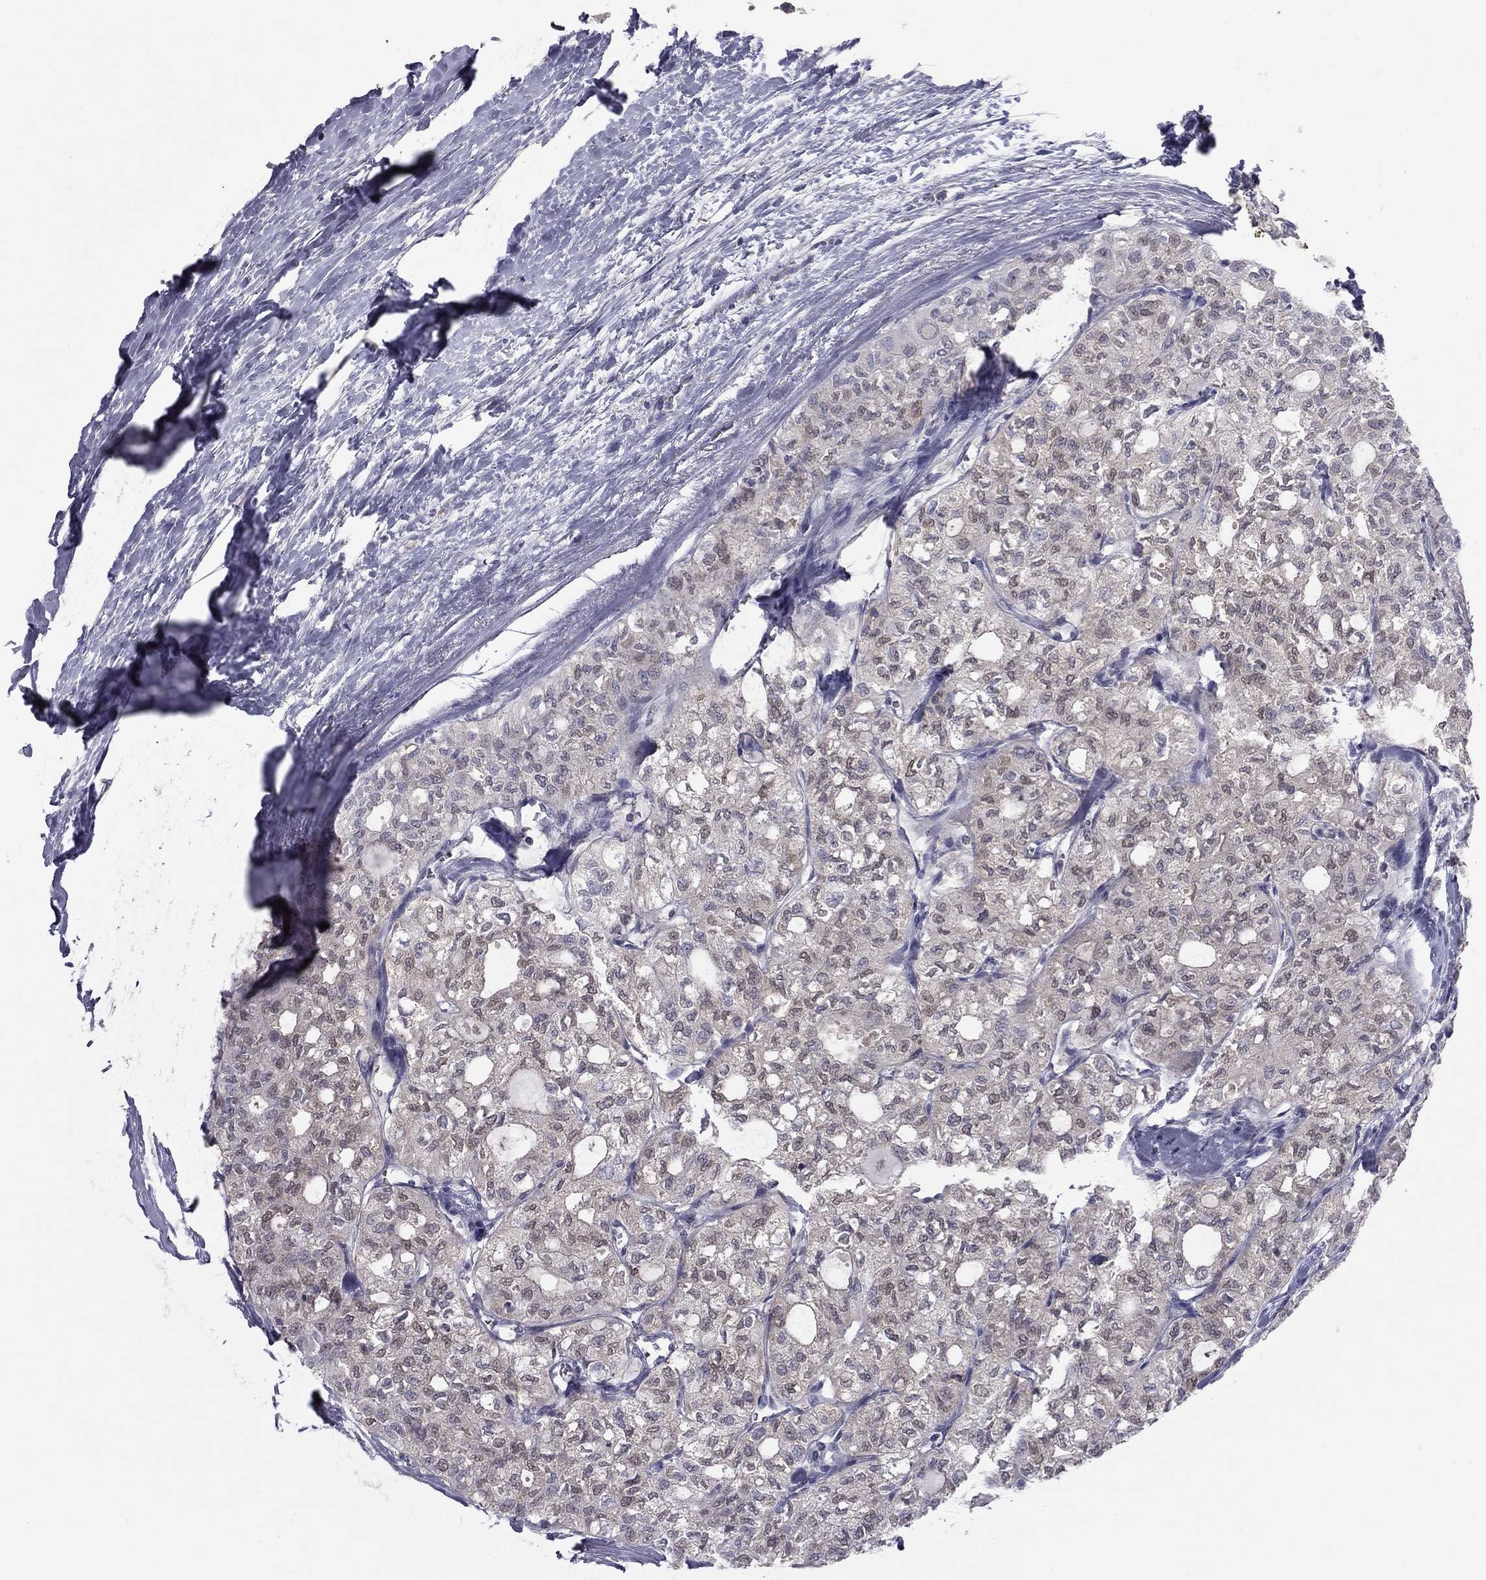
{"staining": {"intensity": "negative", "quantity": "none", "location": "none"}, "tissue": "thyroid cancer", "cell_type": "Tumor cells", "image_type": "cancer", "snomed": [{"axis": "morphology", "description": "Follicular adenoma carcinoma, NOS"}, {"axis": "topography", "description": "Thyroid gland"}], "caption": "Immunohistochemistry micrograph of thyroid cancer (follicular adenoma carcinoma) stained for a protein (brown), which reveals no expression in tumor cells.", "gene": "PRRT2", "patient": {"sex": "male", "age": 75}}